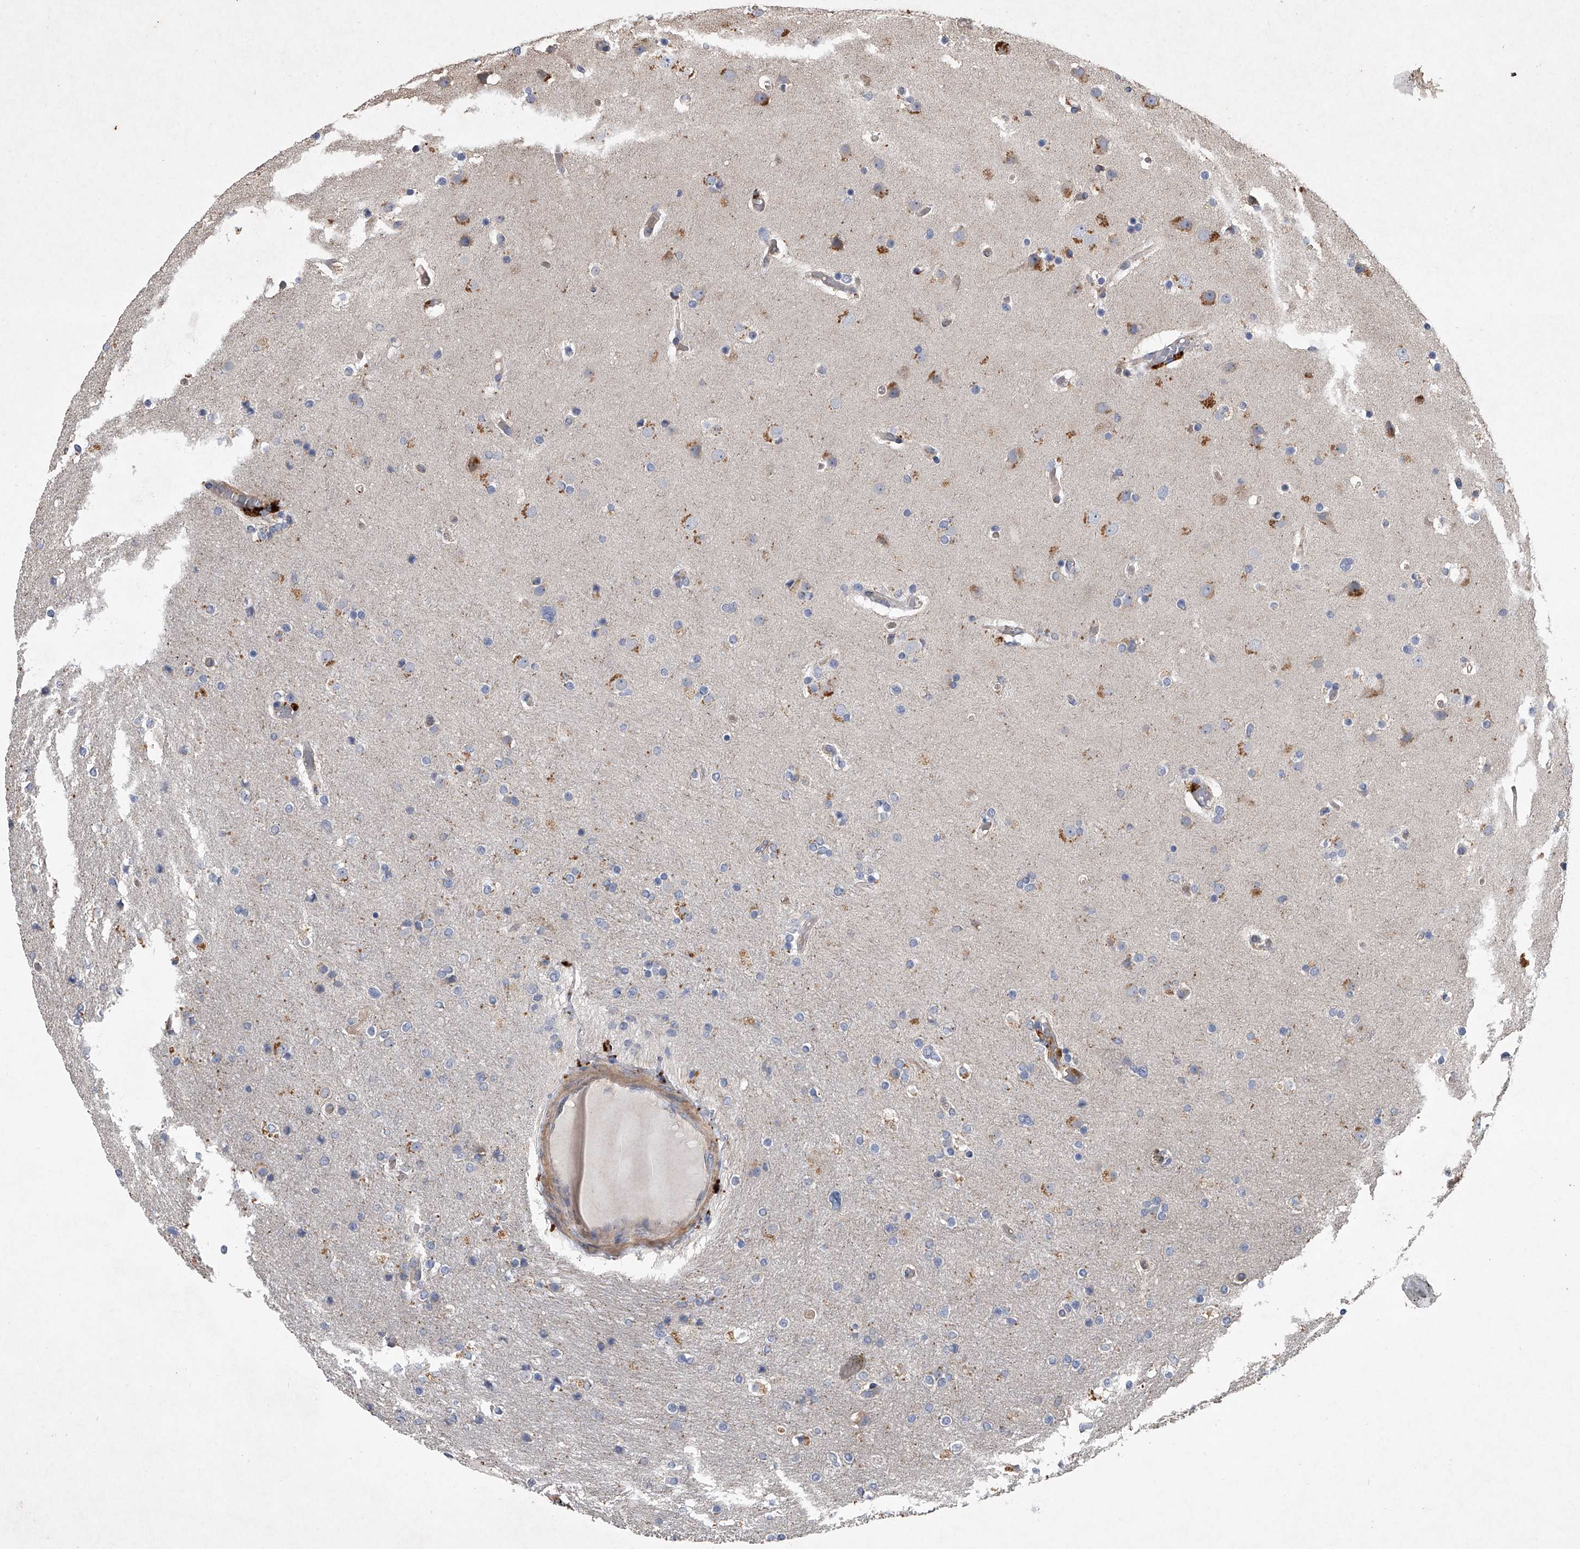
{"staining": {"intensity": "negative", "quantity": "none", "location": "none"}, "tissue": "glioma", "cell_type": "Tumor cells", "image_type": "cancer", "snomed": [{"axis": "morphology", "description": "Glioma, malignant, High grade"}, {"axis": "topography", "description": "Cerebral cortex"}], "caption": "An image of high-grade glioma (malignant) stained for a protein shows no brown staining in tumor cells.", "gene": "DOCK9", "patient": {"sex": "female", "age": 36}}